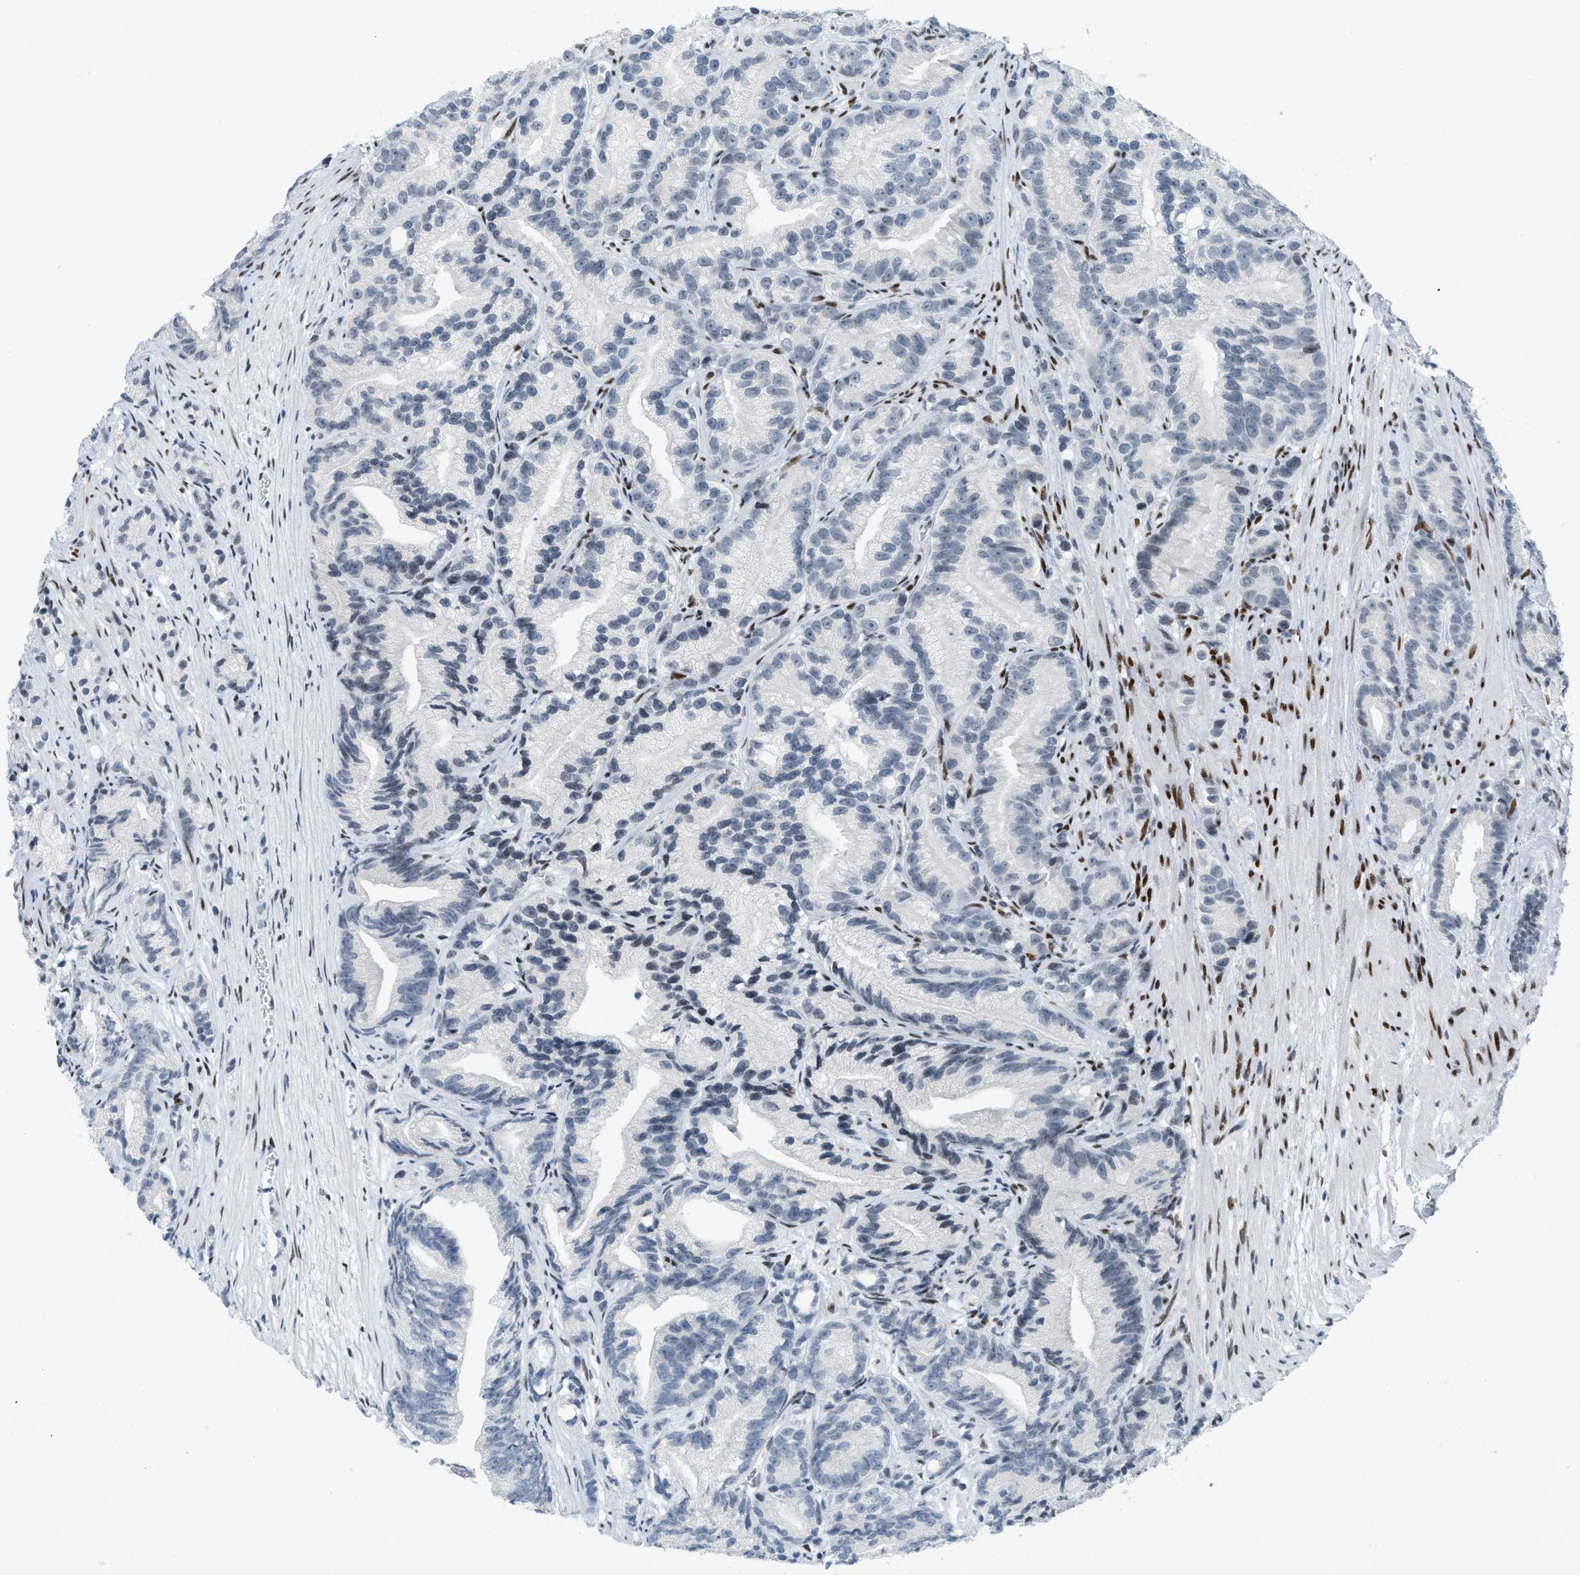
{"staining": {"intensity": "negative", "quantity": "none", "location": "none"}, "tissue": "prostate cancer", "cell_type": "Tumor cells", "image_type": "cancer", "snomed": [{"axis": "morphology", "description": "Adenocarcinoma, Low grade"}, {"axis": "topography", "description": "Prostate"}], "caption": "A micrograph of human adenocarcinoma (low-grade) (prostate) is negative for staining in tumor cells.", "gene": "PBX1", "patient": {"sex": "male", "age": 89}}